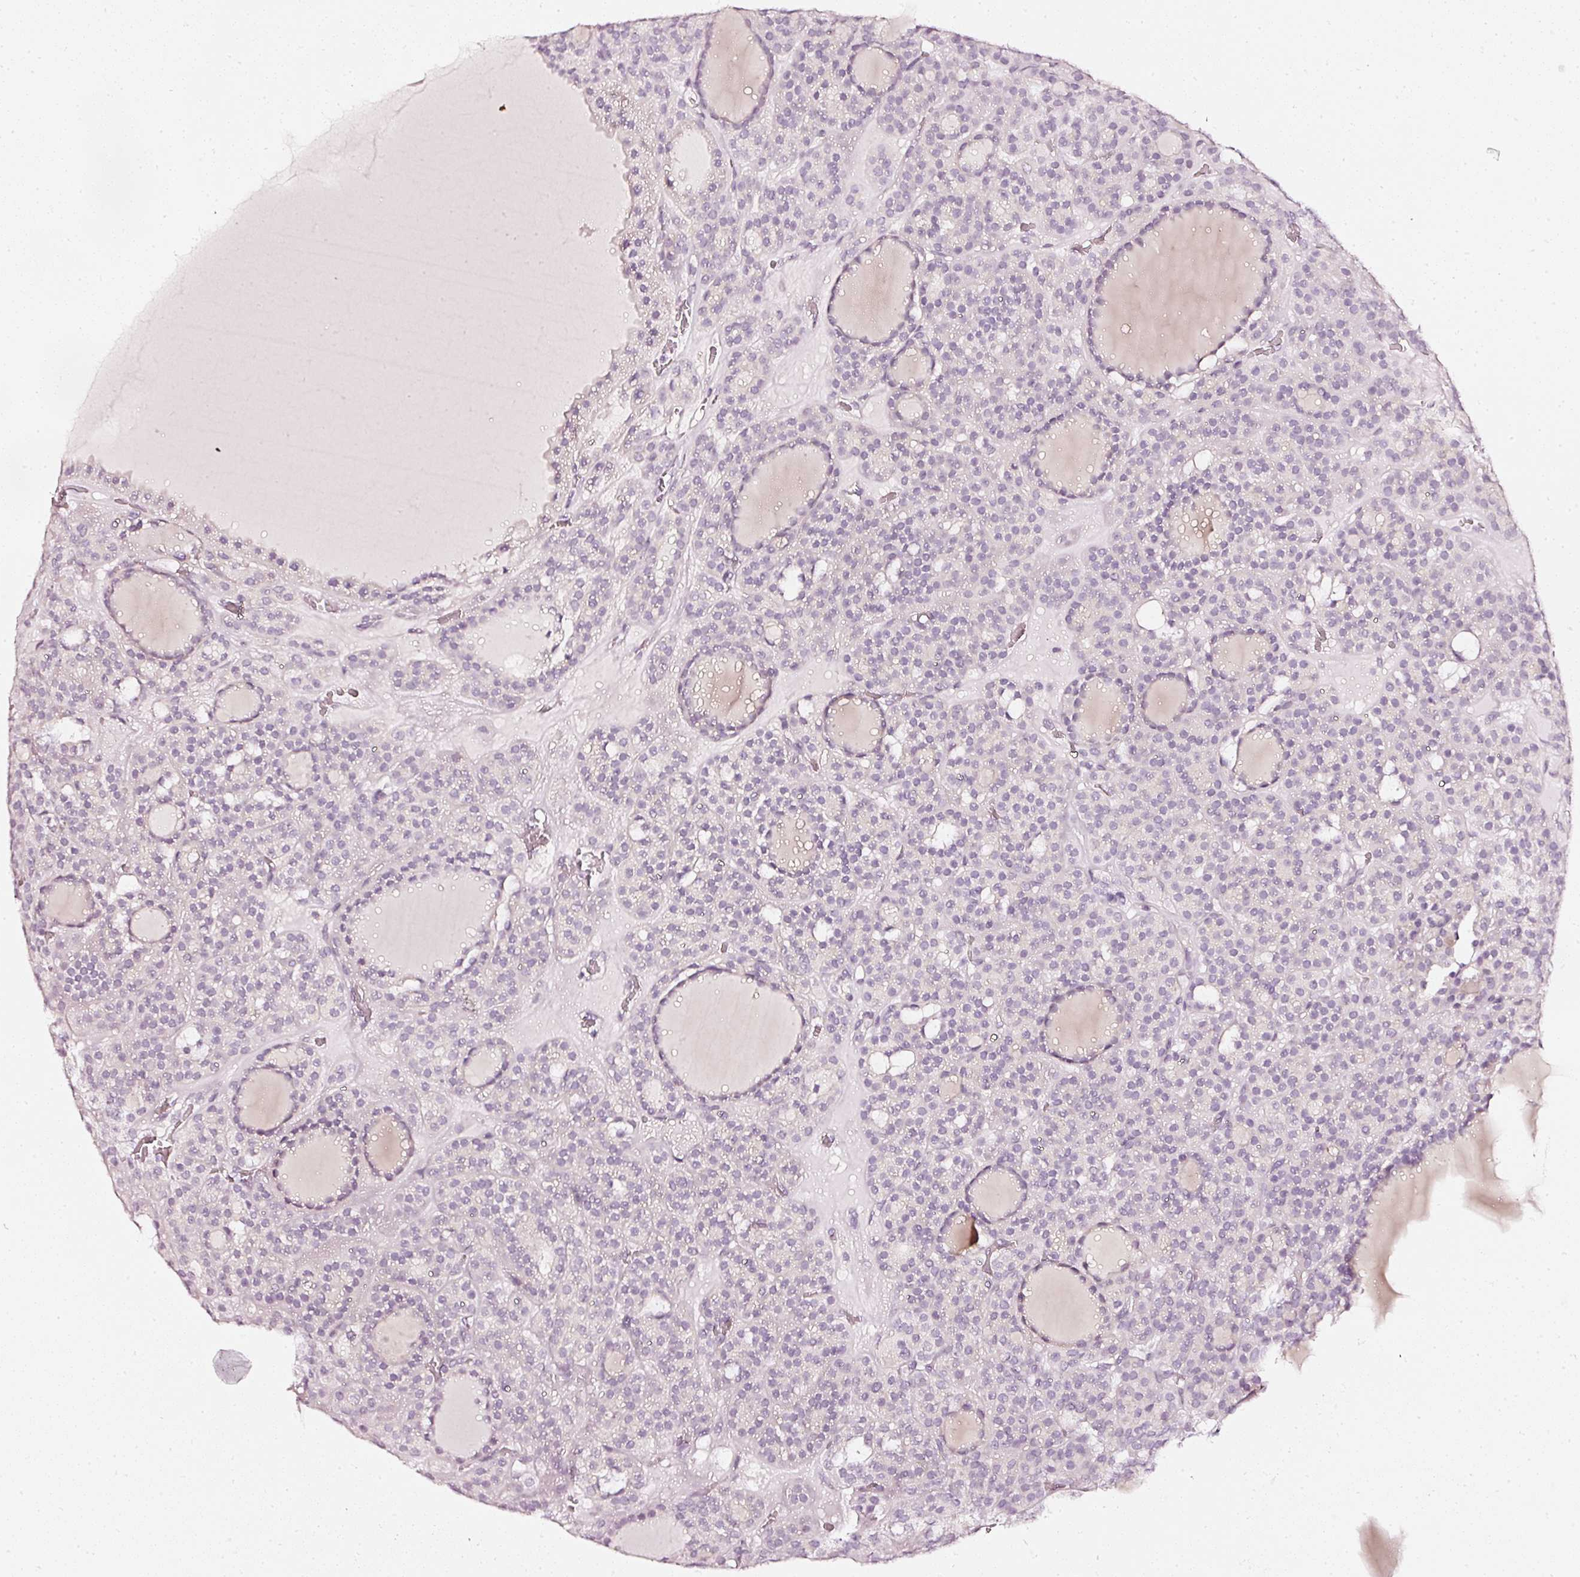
{"staining": {"intensity": "negative", "quantity": "none", "location": "none"}, "tissue": "thyroid cancer", "cell_type": "Tumor cells", "image_type": "cancer", "snomed": [{"axis": "morphology", "description": "Follicular adenoma carcinoma, NOS"}, {"axis": "topography", "description": "Thyroid gland"}], "caption": "Thyroid cancer (follicular adenoma carcinoma) was stained to show a protein in brown. There is no significant staining in tumor cells. (Stains: DAB (3,3'-diaminobenzidine) immunohistochemistry with hematoxylin counter stain, Microscopy: brightfield microscopy at high magnification).", "gene": "CNP", "patient": {"sex": "female", "age": 63}}